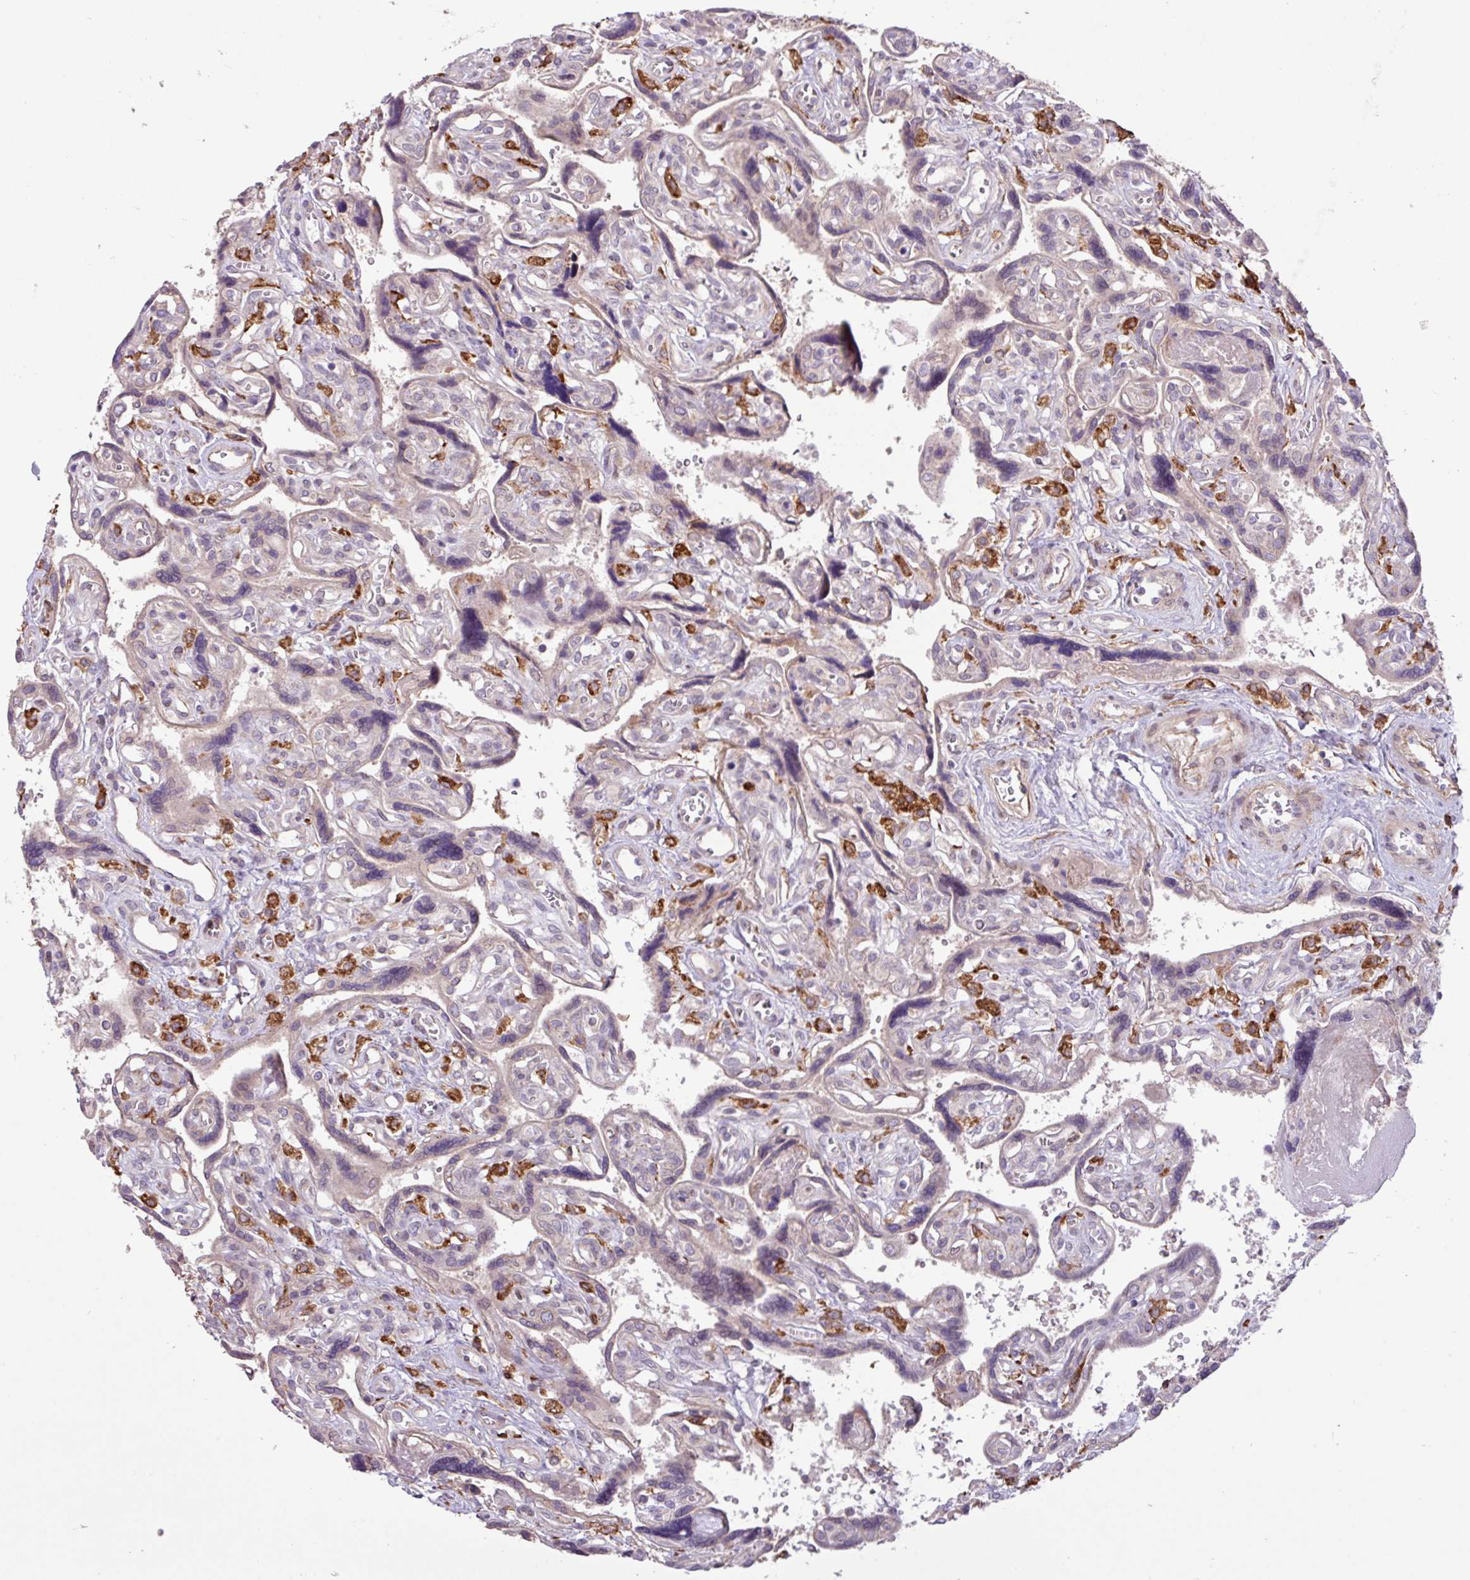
{"staining": {"intensity": "negative", "quantity": "none", "location": "none"}, "tissue": "placenta", "cell_type": "Trophoblastic cells", "image_type": "normal", "snomed": [{"axis": "morphology", "description": "Normal tissue, NOS"}, {"axis": "topography", "description": "Placenta"}], "caption": "An IHC photomicrograph of normal placenta is shown. There is no staining in trophoblastic cells of placenta. (Brightfield microscopy of DAB (3,3'-diaminobenzidine) immunohistochemistry (IHC) at high magnification).", "gene": "ARHGEF25", "patient": {"sex": "female", "age": 39}}